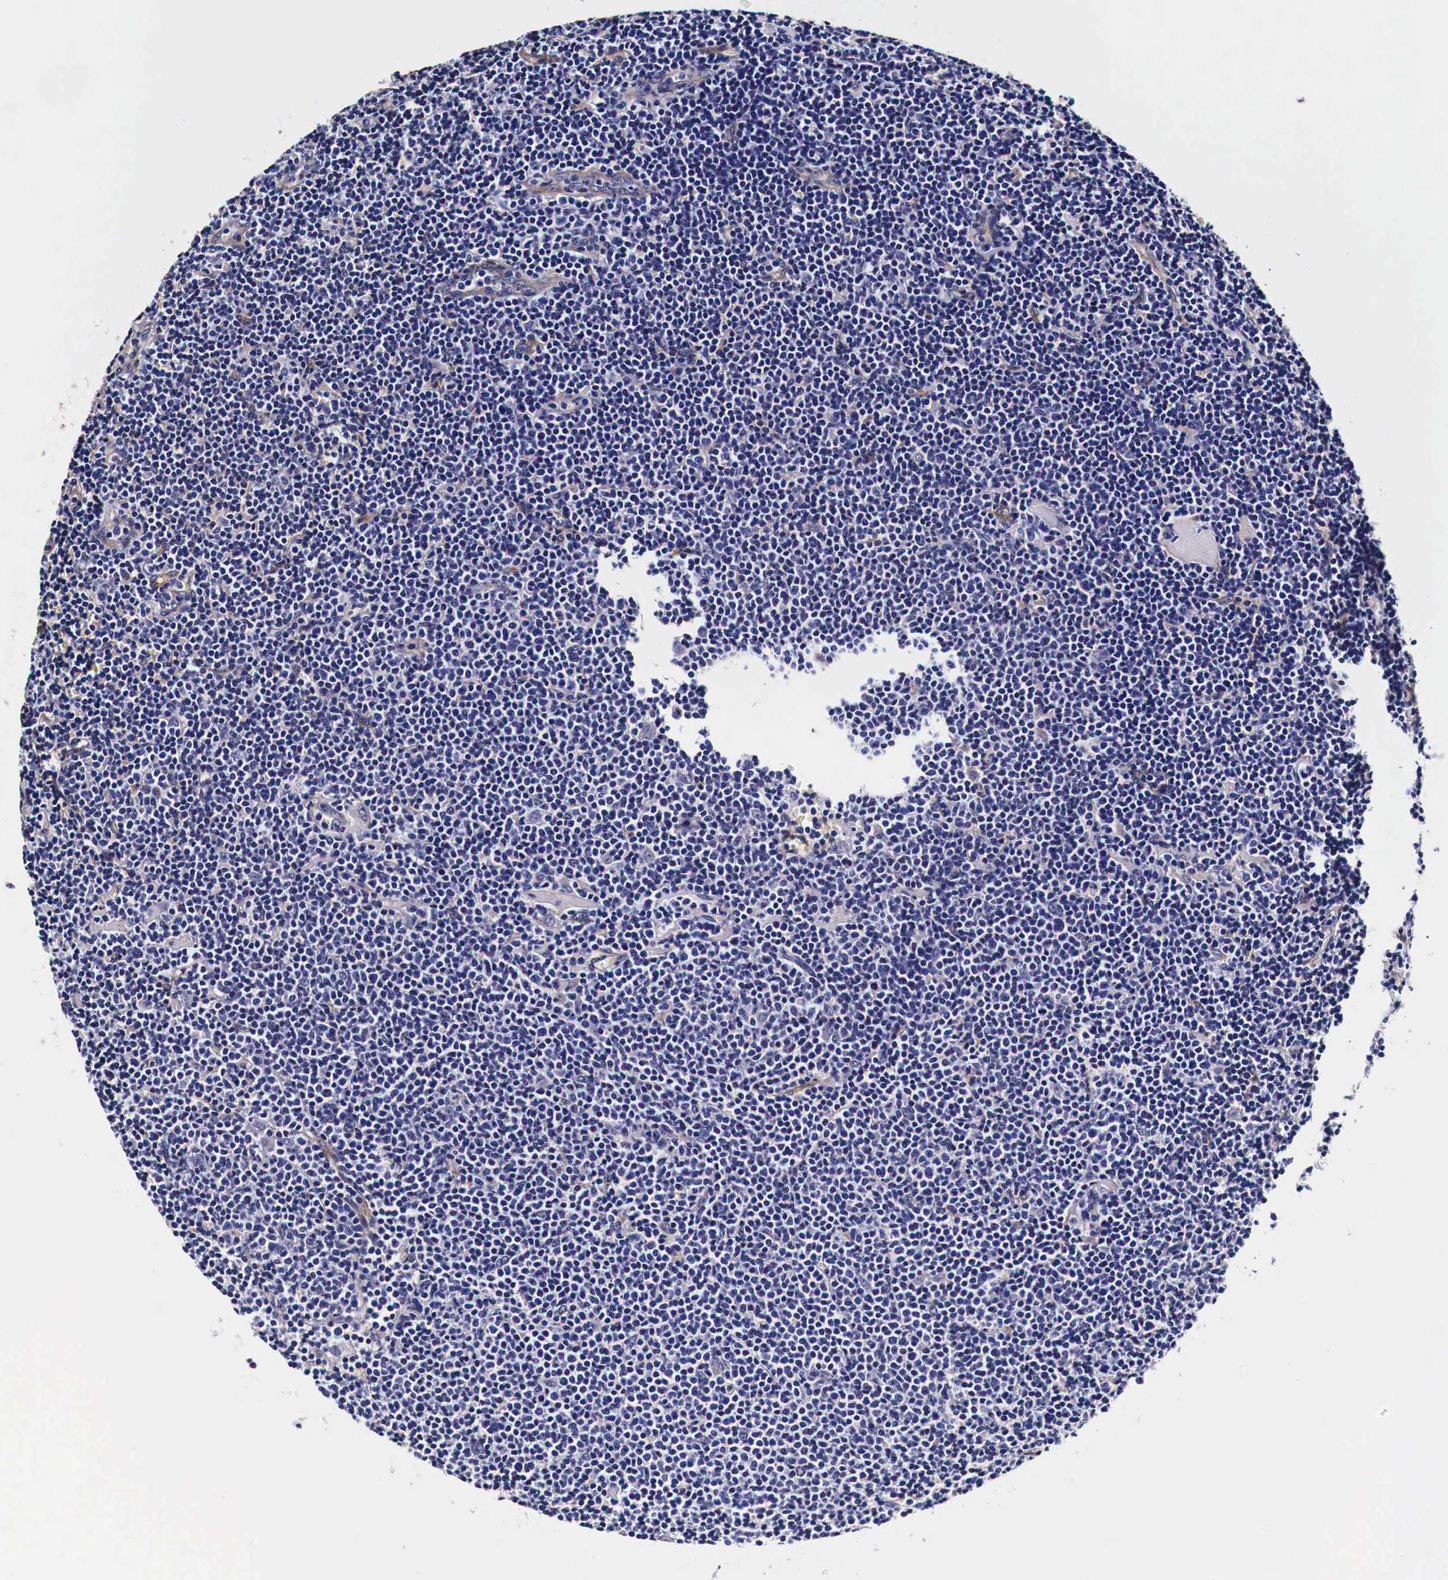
{"staining": {"intensity": "negative", "quantity": "none", "location": "none"}, "tissue": "lymphoma", "cell_type": "Tumor cells", "image_type": "cancer", "snomed": [{"axis": "morphology", "description": "Malignant lymphoma, non-Hodgkin's type, Low grade"}, {"axis": "topography", "description": "Lymph node"}], "caption": "Immunohistochemical staining of human malignant lymphoma, non-Hodgkin's type (low-grade) reveals no significant staining in tumor cells.", "gene": "HSPB1", "patient": {"sex": "male", "age": 65}}